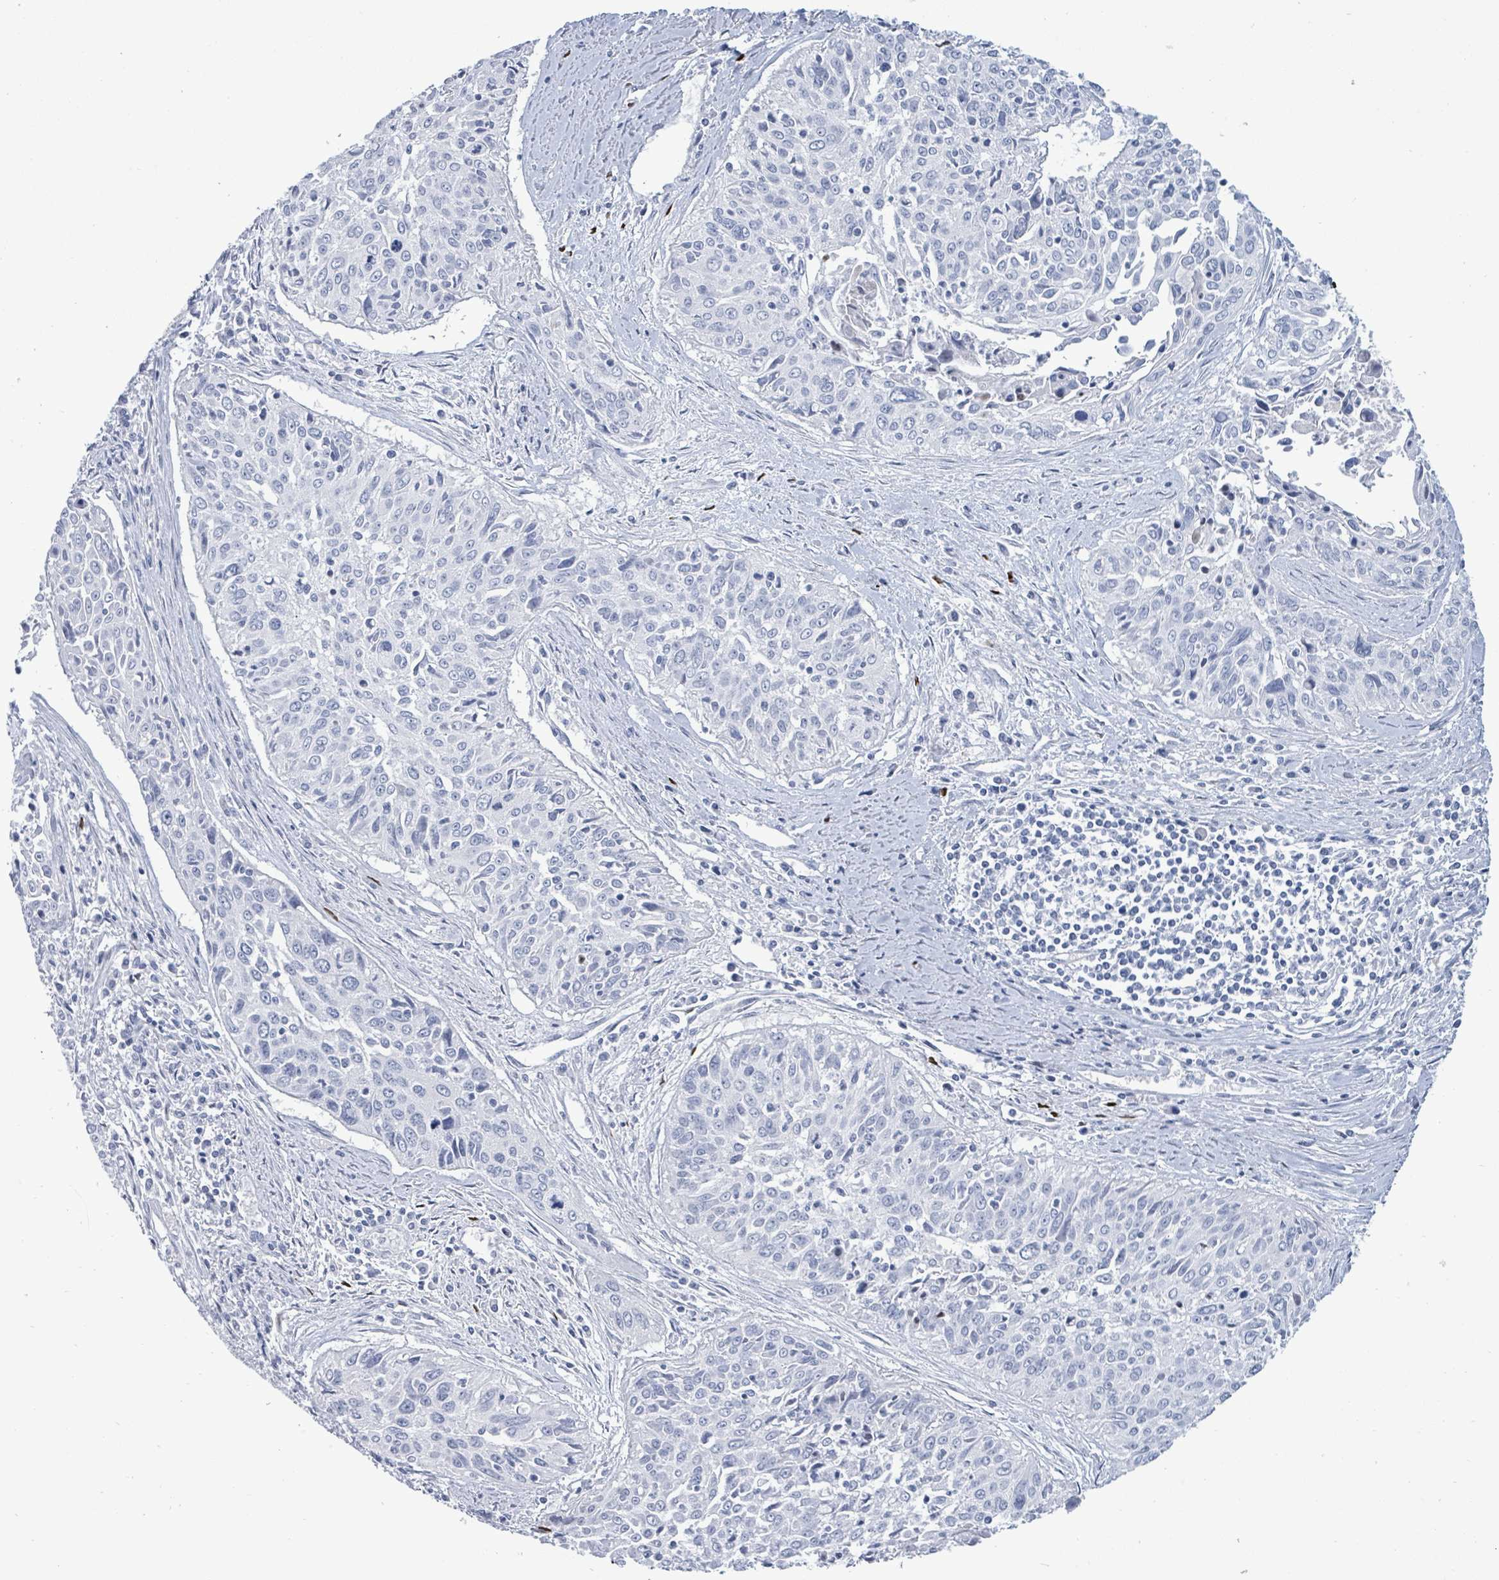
{"staining": {"intensity": "negative", "quantity": "none", "location": "none"}, "tissue": "cervical cancer", "cell_type": "Tumor cells", "image_type": "cancer", "snomed": [{"axis": "morphology", "description": "Squamous cell carcinoma, NOS"}, {"axis": "topography", "description": "Cervix"}], "caption": "Immunohistochemistry micrograph of squamous cell carcinoma (cervical) stained for a protein (brown), which displays no expression in tumor cells.", "gene": "MALL", "patient": {"sex": "female", "age": 55}}